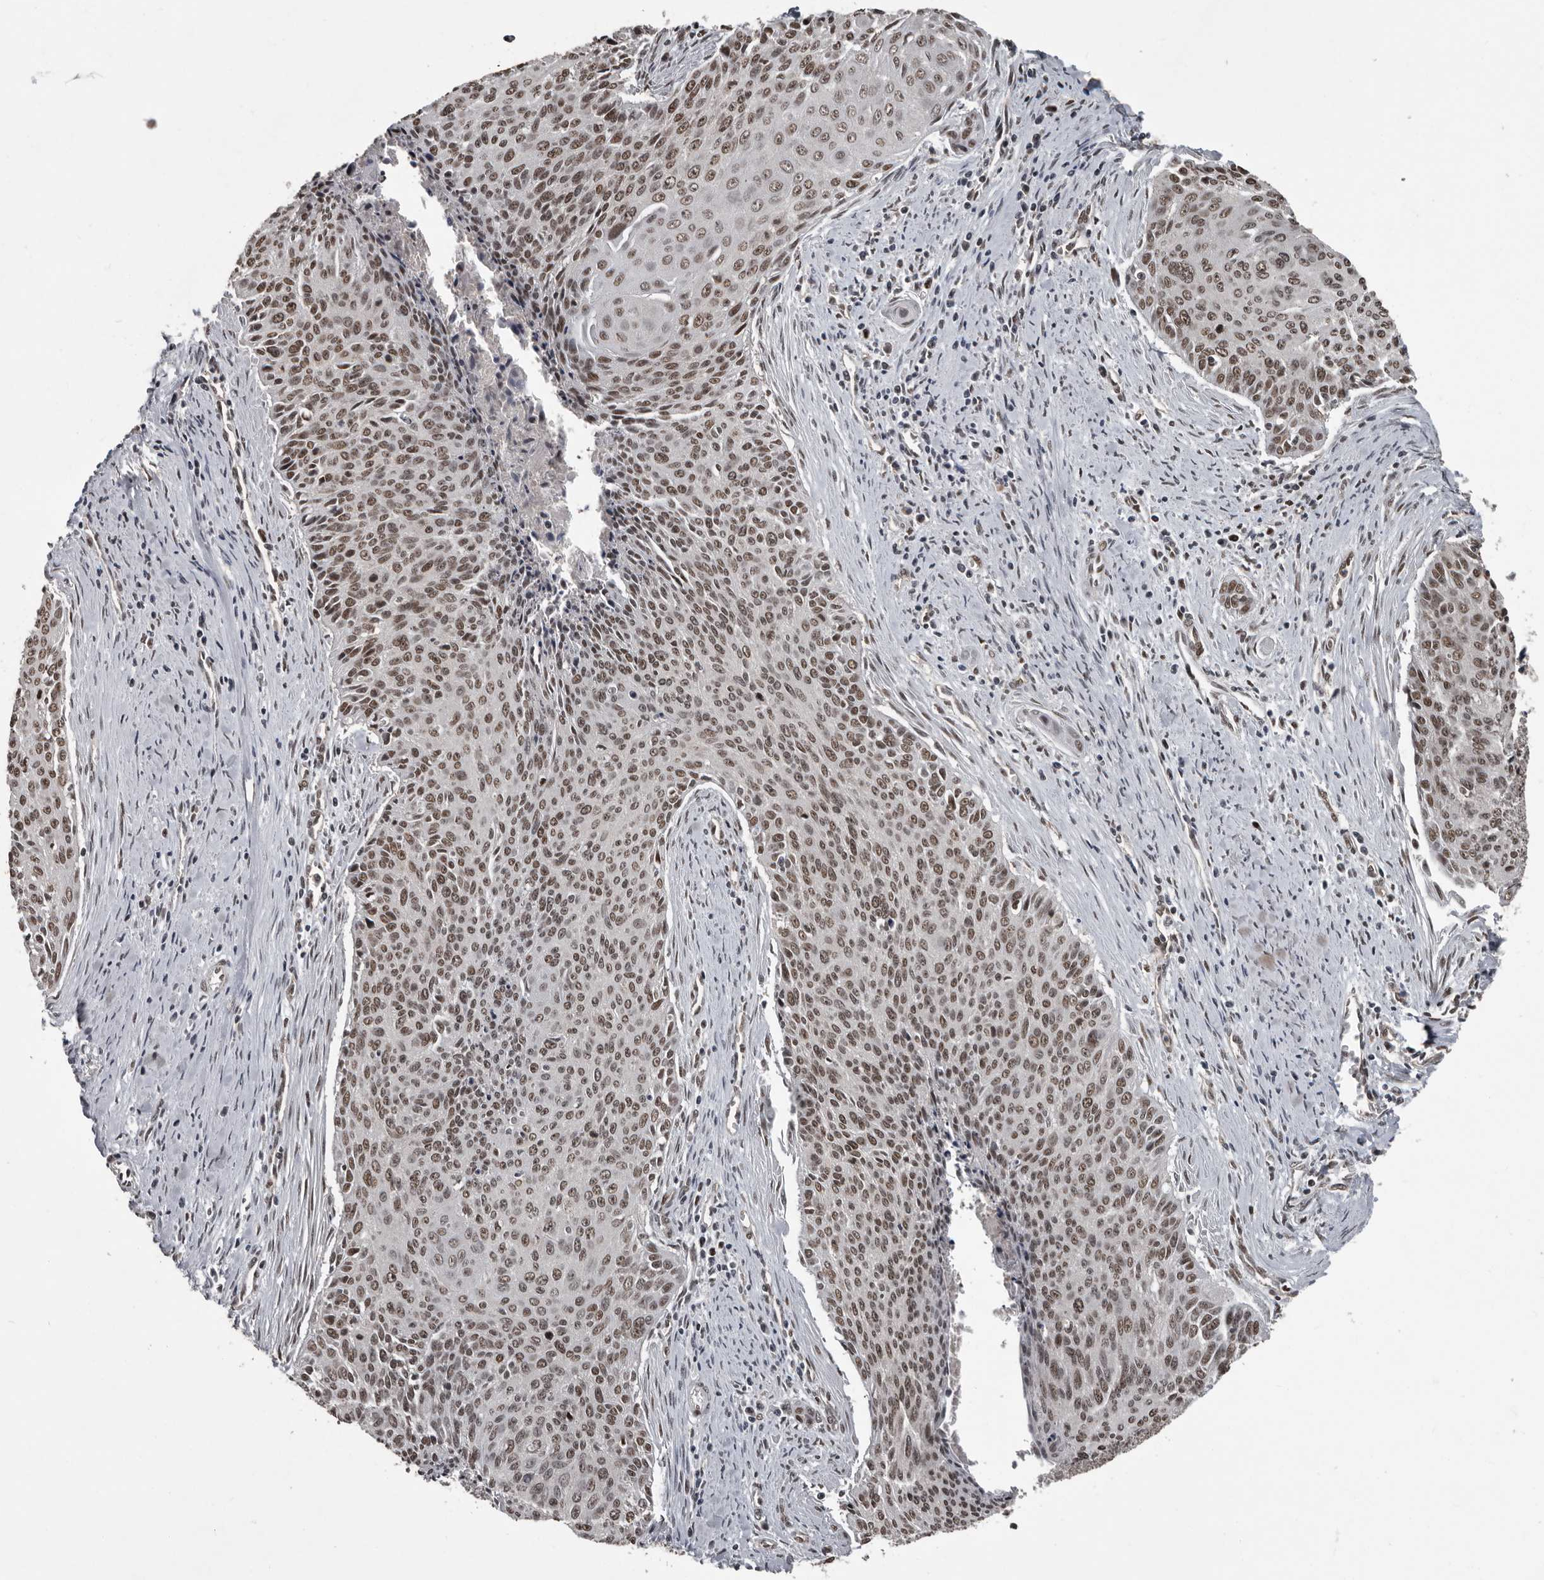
{"staining": {"intensity": "moderate", "quantity": ">75%", "location": "nuclear"}, "tissue": "cervical cancer", "cell_type": "Tumor cells", "image_type": "cancer", "snomed": [{"axis": "morphology", "description": "Squamous cell carcinoma, NOS"}, {"axis": "topography", "description": "Cervix"}], "caption": "Squamous cell carcinoma (cervical) stained with a protein marker shows moderate staining in tumor cells.", "gene": "CHD1L", "patient": {"sex": "female", "age": 55}}